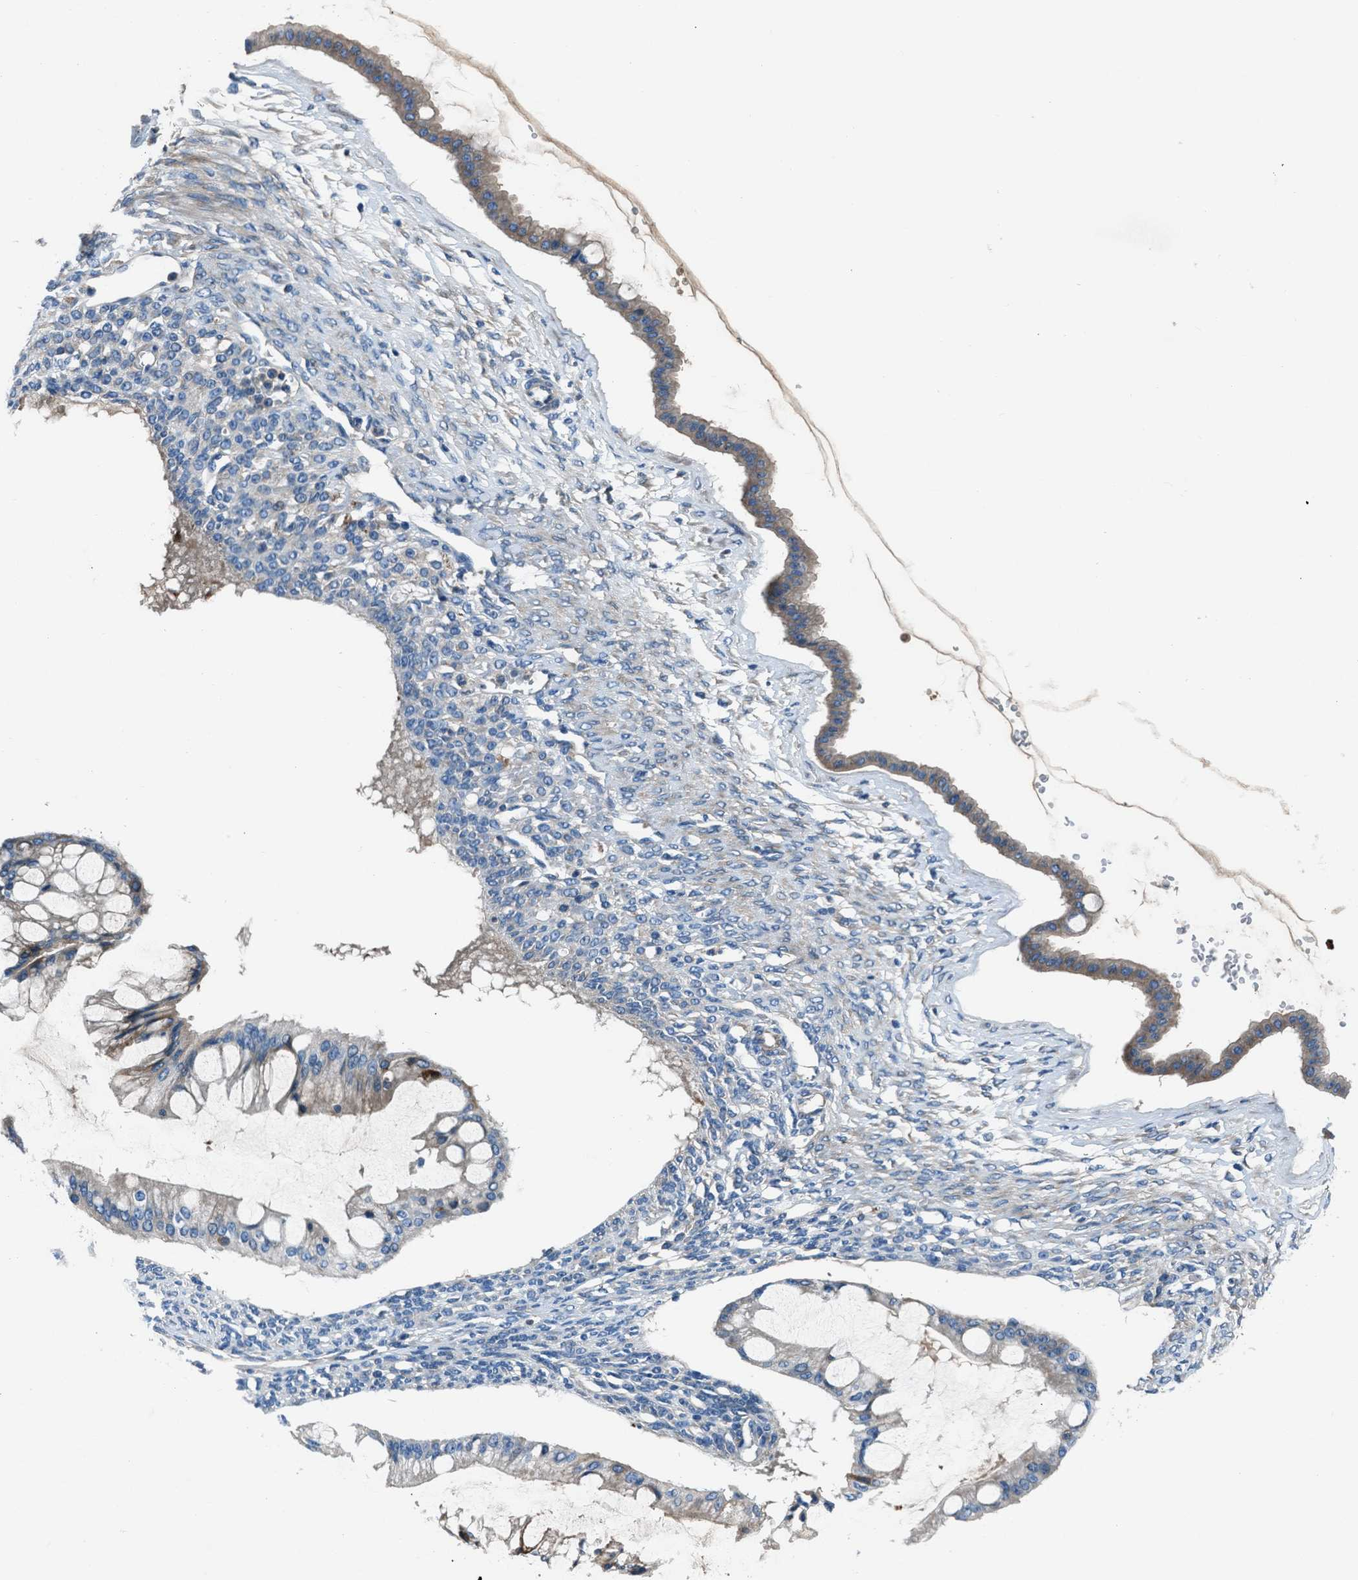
{"staining": {"intensity": "weak", "quantity": "25%-75%", "location": "cytoplasmic/membranous"}, "tissue": "ovarian cancer", "cell_type": "Tumor cells", "image_type": "cancer", "snomed": [{"axis": "morphology", "description": "Cystadenocarcinoma, mucinous, NOS"}, {"axis": "topography", "description": "Ovary"}], "caption": "High-power microscopy captured an immunohistochemistry histopathology image of ovarian cancer, revealing weak cytoplasmic/membranous expression in about 25%-75% of tumor cells.", "gene": "SLC38A6", "patient": {"sex": "female", "age": 73}}